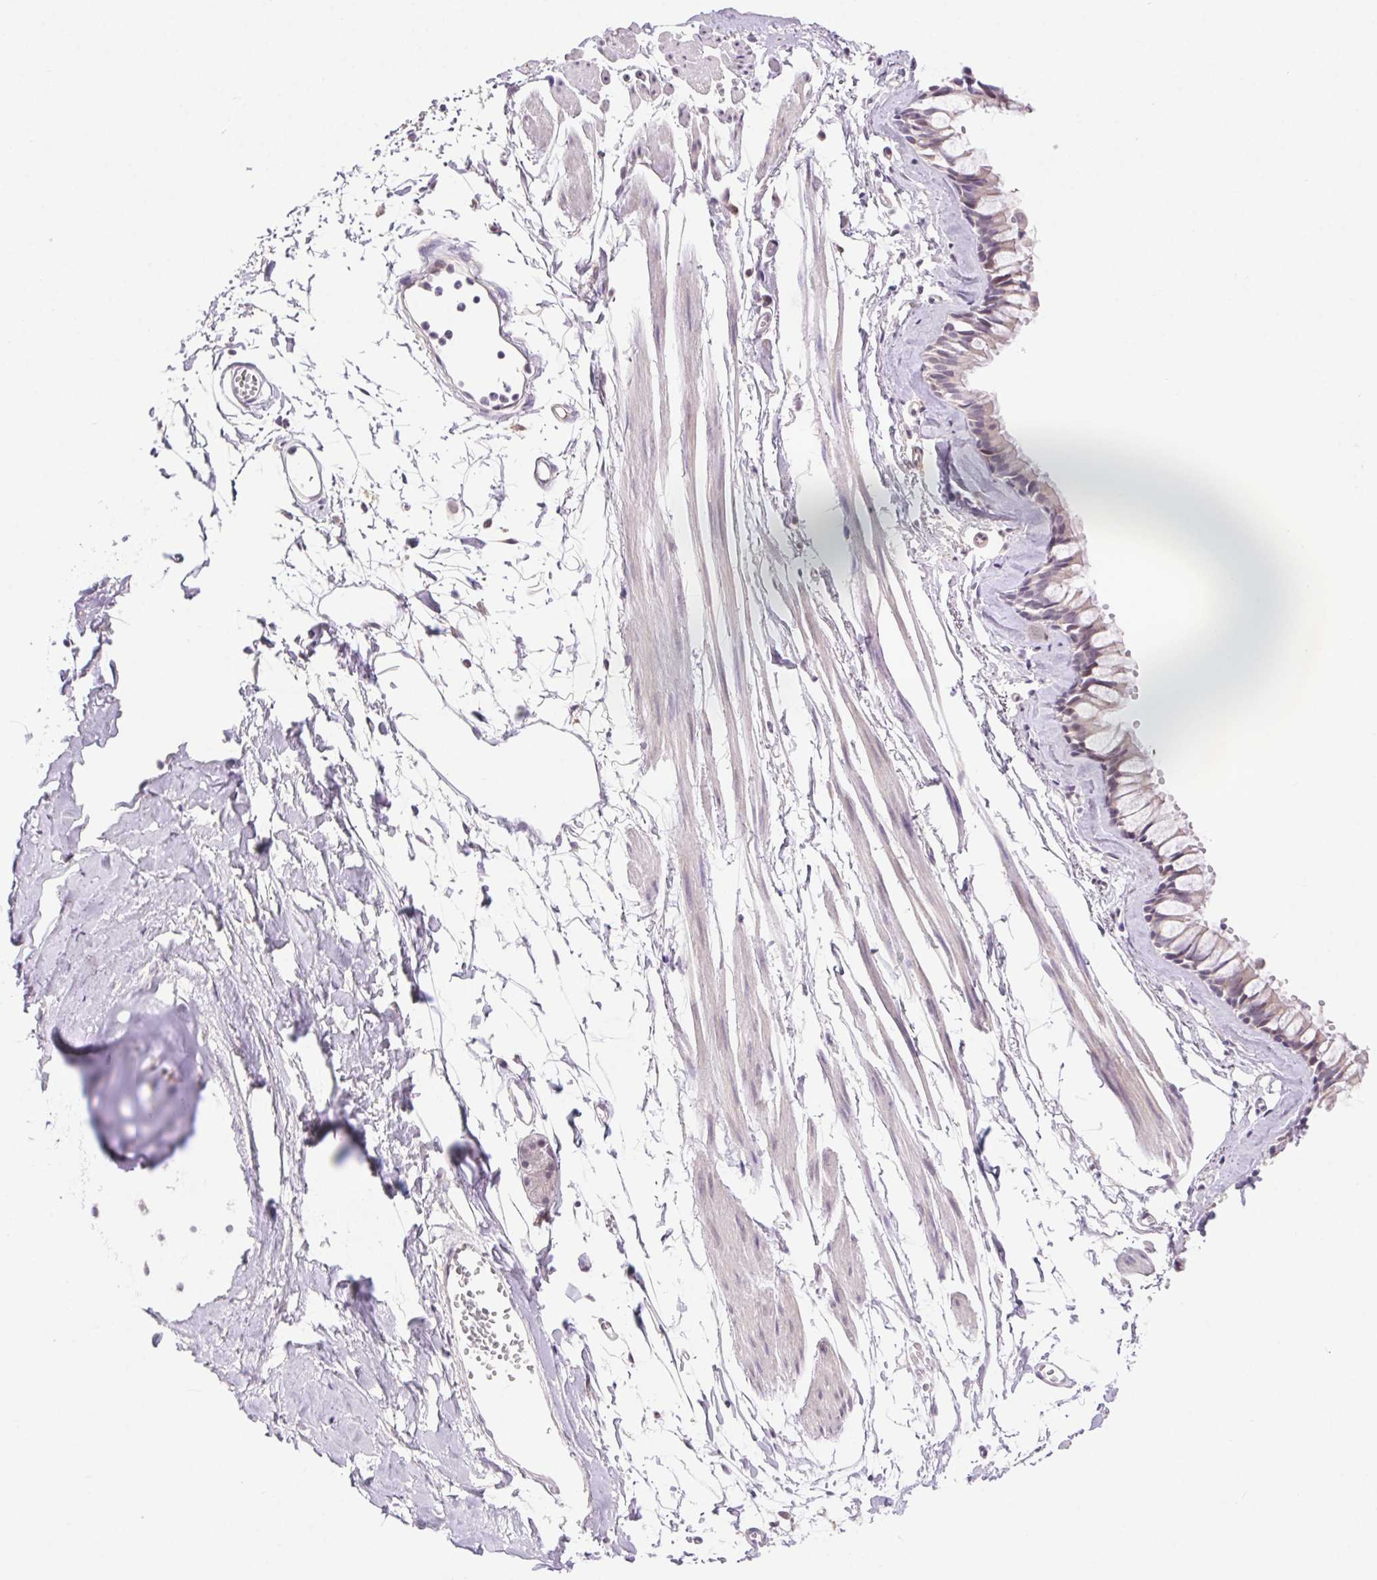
{"staining": {"intensity": "weak", "quantity": "25%-75%", "location": "nuclear"}, "tissue": "bronchus", "cell_type": "Respiratory epithelial cells", "image_type": "normal", "snomed": [{"axis": "morphology", "description": "Normal tissue, NOS"}, {"axis": "topography", "description": "Cartilage tissue"}, {"axis": "topography", "description": "Bronchus"}], "caption": "The image exhibits staining of benign bronchus, revealing weak nuclear protein staining (brown color) within respiratory epithelial cells. (DAB IHC with brightfield microscopy, high magnification).", "gene": "SYT11", "patient": {"sex": "female", "age": 59}}